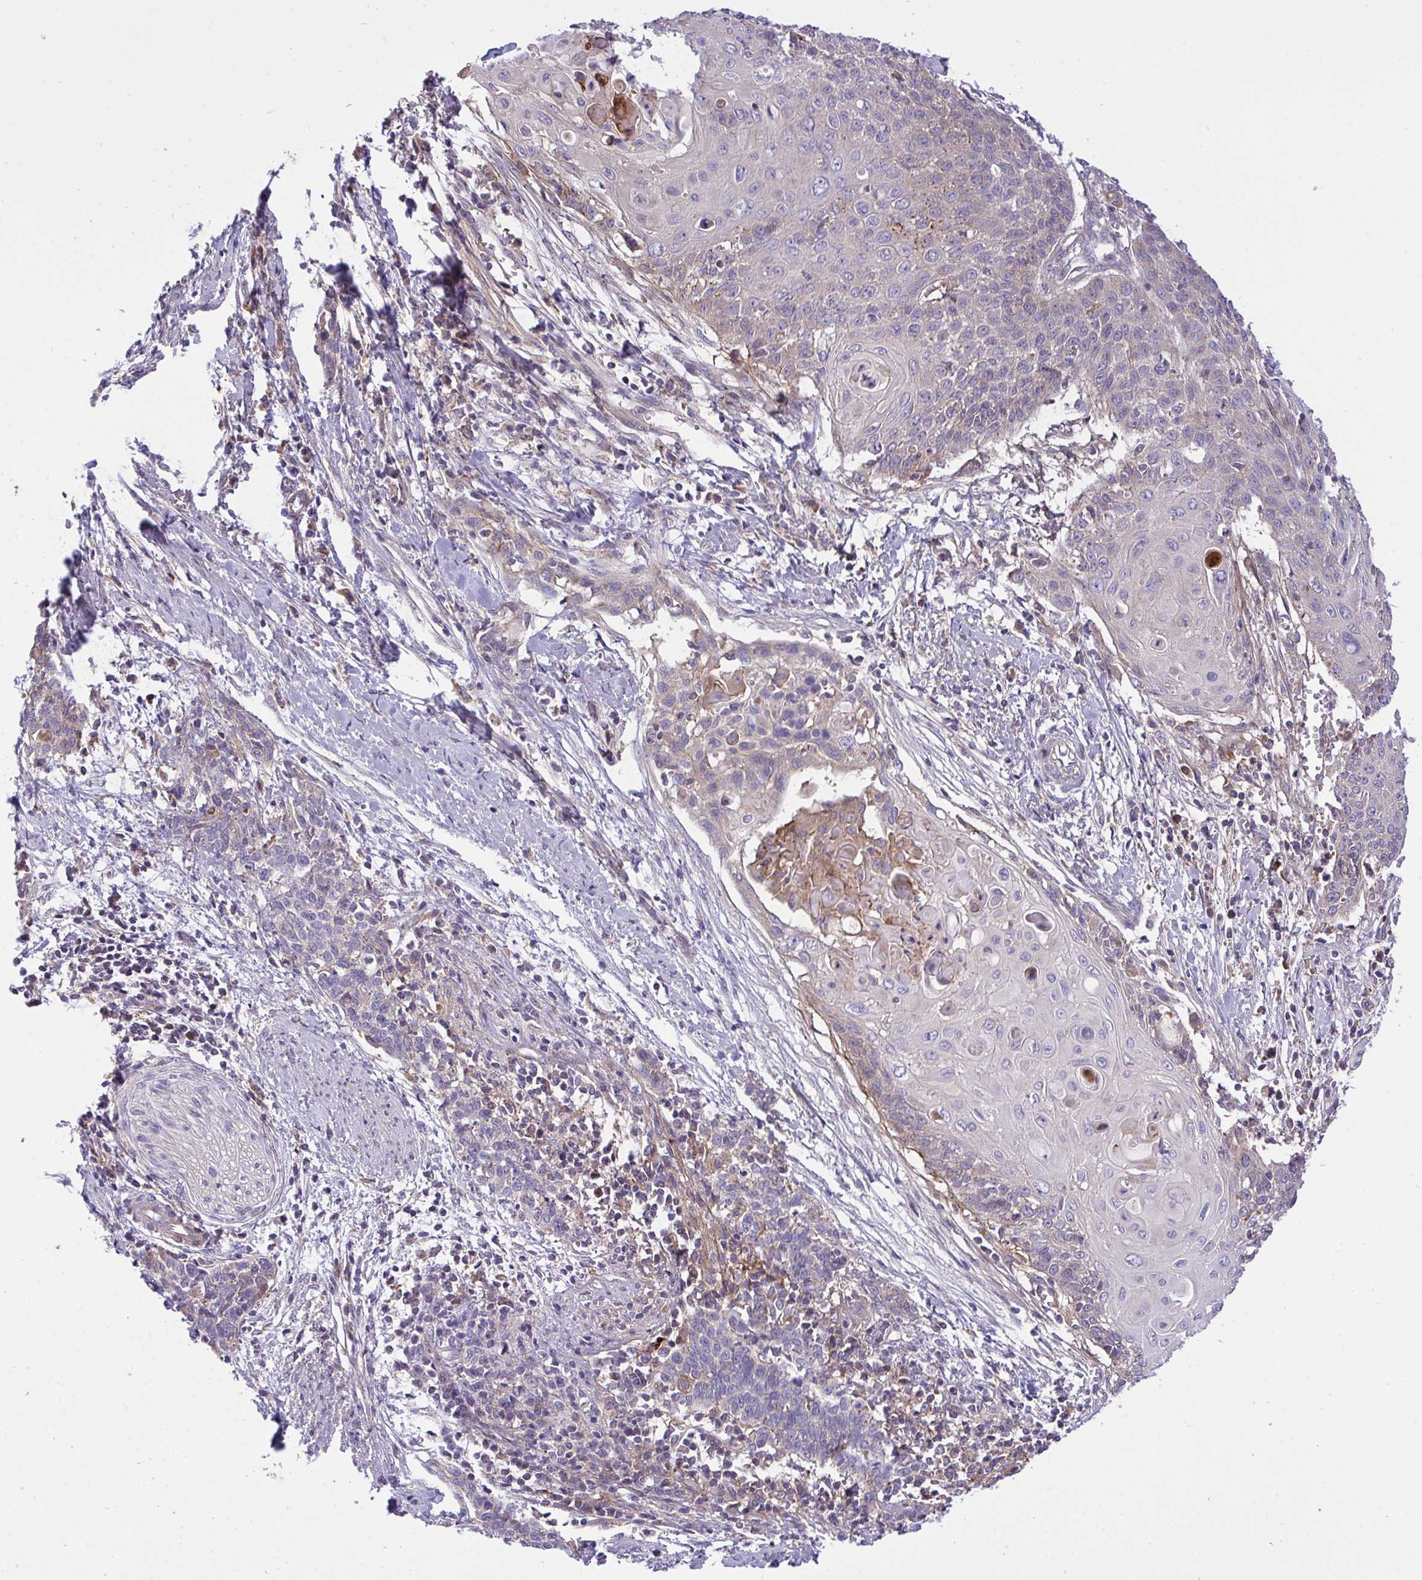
{"staining": {"intensity": "negative", "quantity": "none", "location": "none"}, "tissue": "cervical cancer", "cell_type": "Tumor cells", "image_type": "cancer", "snomed": [{"axis": "morphology", "description": "Squamous cell carcinoma, NOS"}, {"axis": "topography", "description": "Cervix"}], "caption": "Immunohistochemical staining of squamous cell carcinoma (cervical) demonstrates no significant staining in tumor cells.", "gene": "GRB14", "patient": {"sex": "female", "age": 39}}